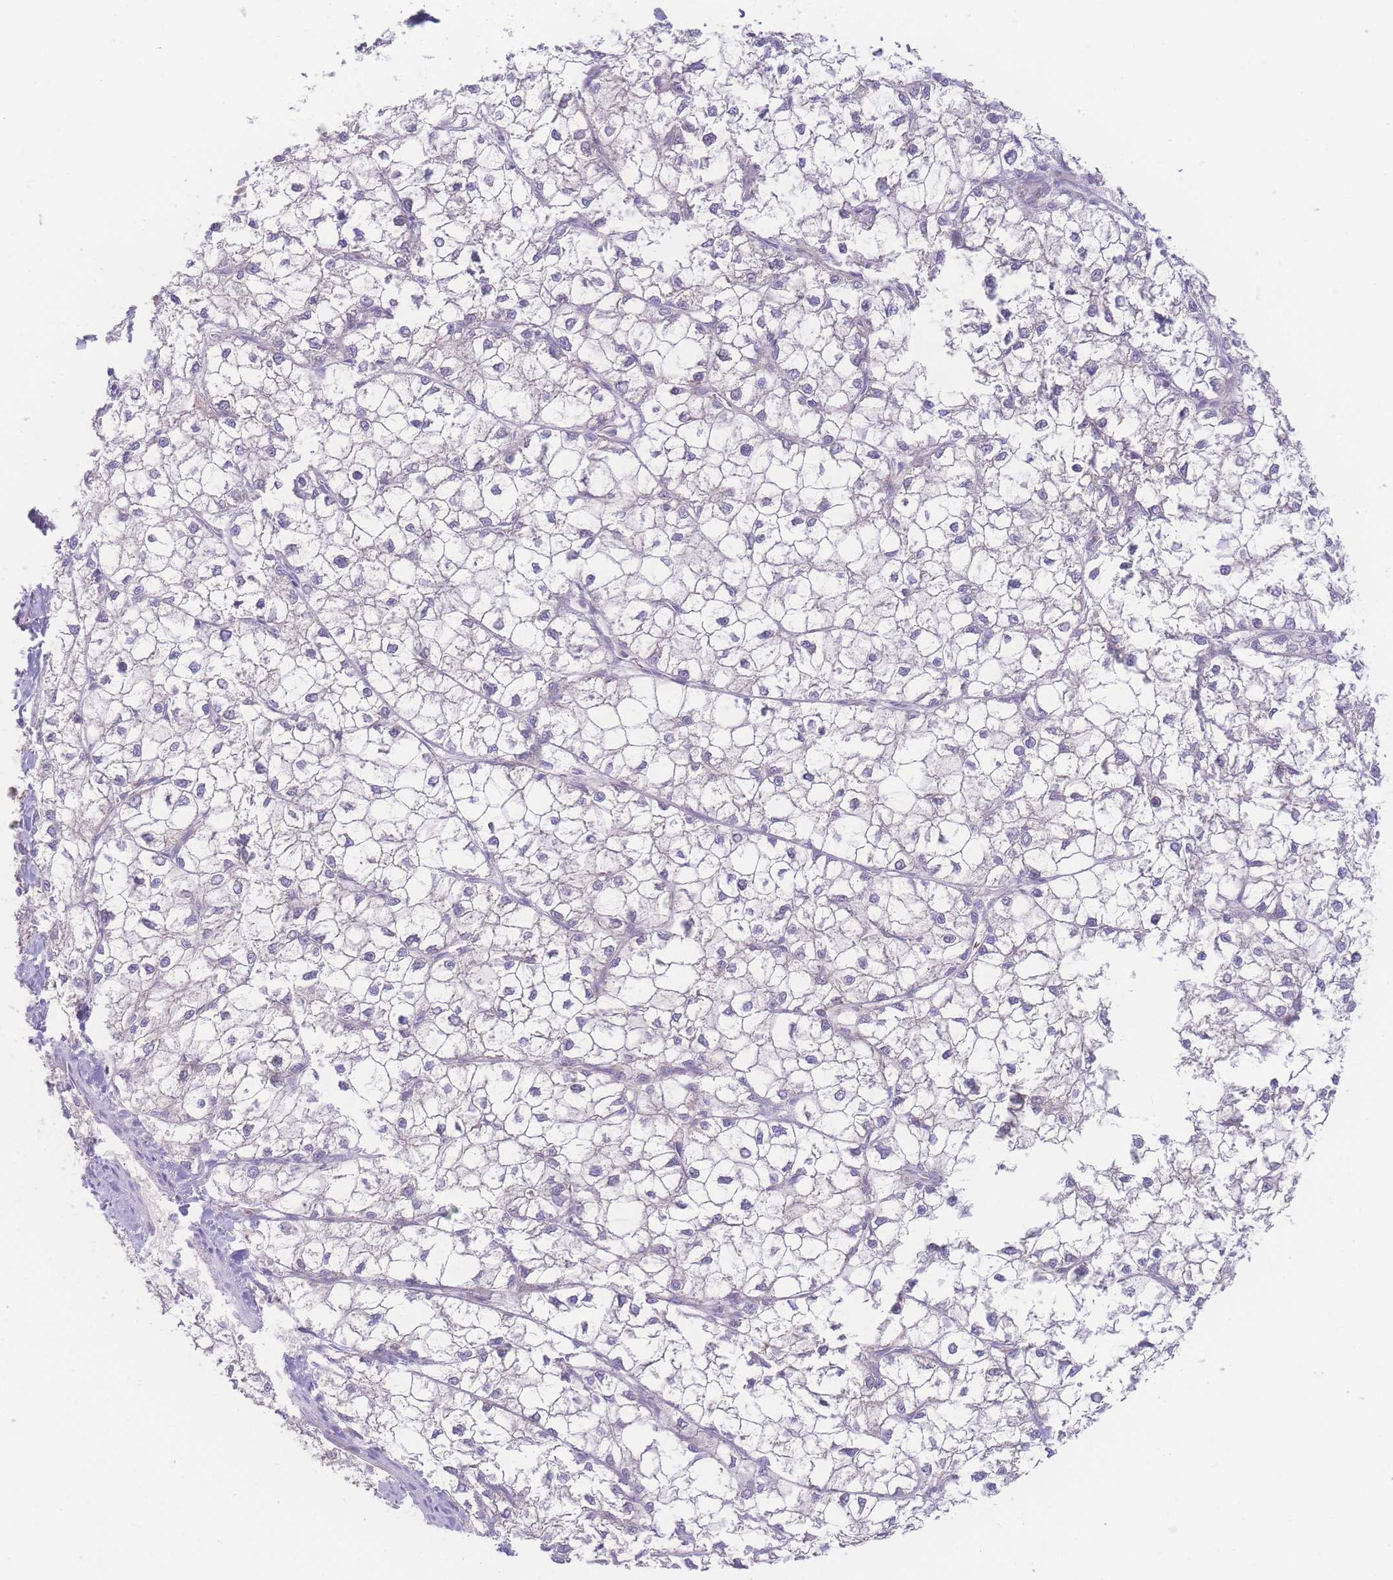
{"staining": {"intensity": "negative", "quantity": "none", "location": "none"}, "tissue": "liver cancer", "cell_type": "Tumor cells", "image_type": "cancer", "snomed": [{"axis": "morphology", "description": "Carcinoma, Hepatocellular, NOS"}, {"axis": "topography", "description": "Liver"}], "caption": "DAB (3,3'-diaminobenzidine) immunohistochemical staining of human liver cancer (hepatocellular carcinoma) demonstrates no significant expression in tumor cells.", "gene": "NBEAL1", "patient": {"sex": "female", "age": 43}}